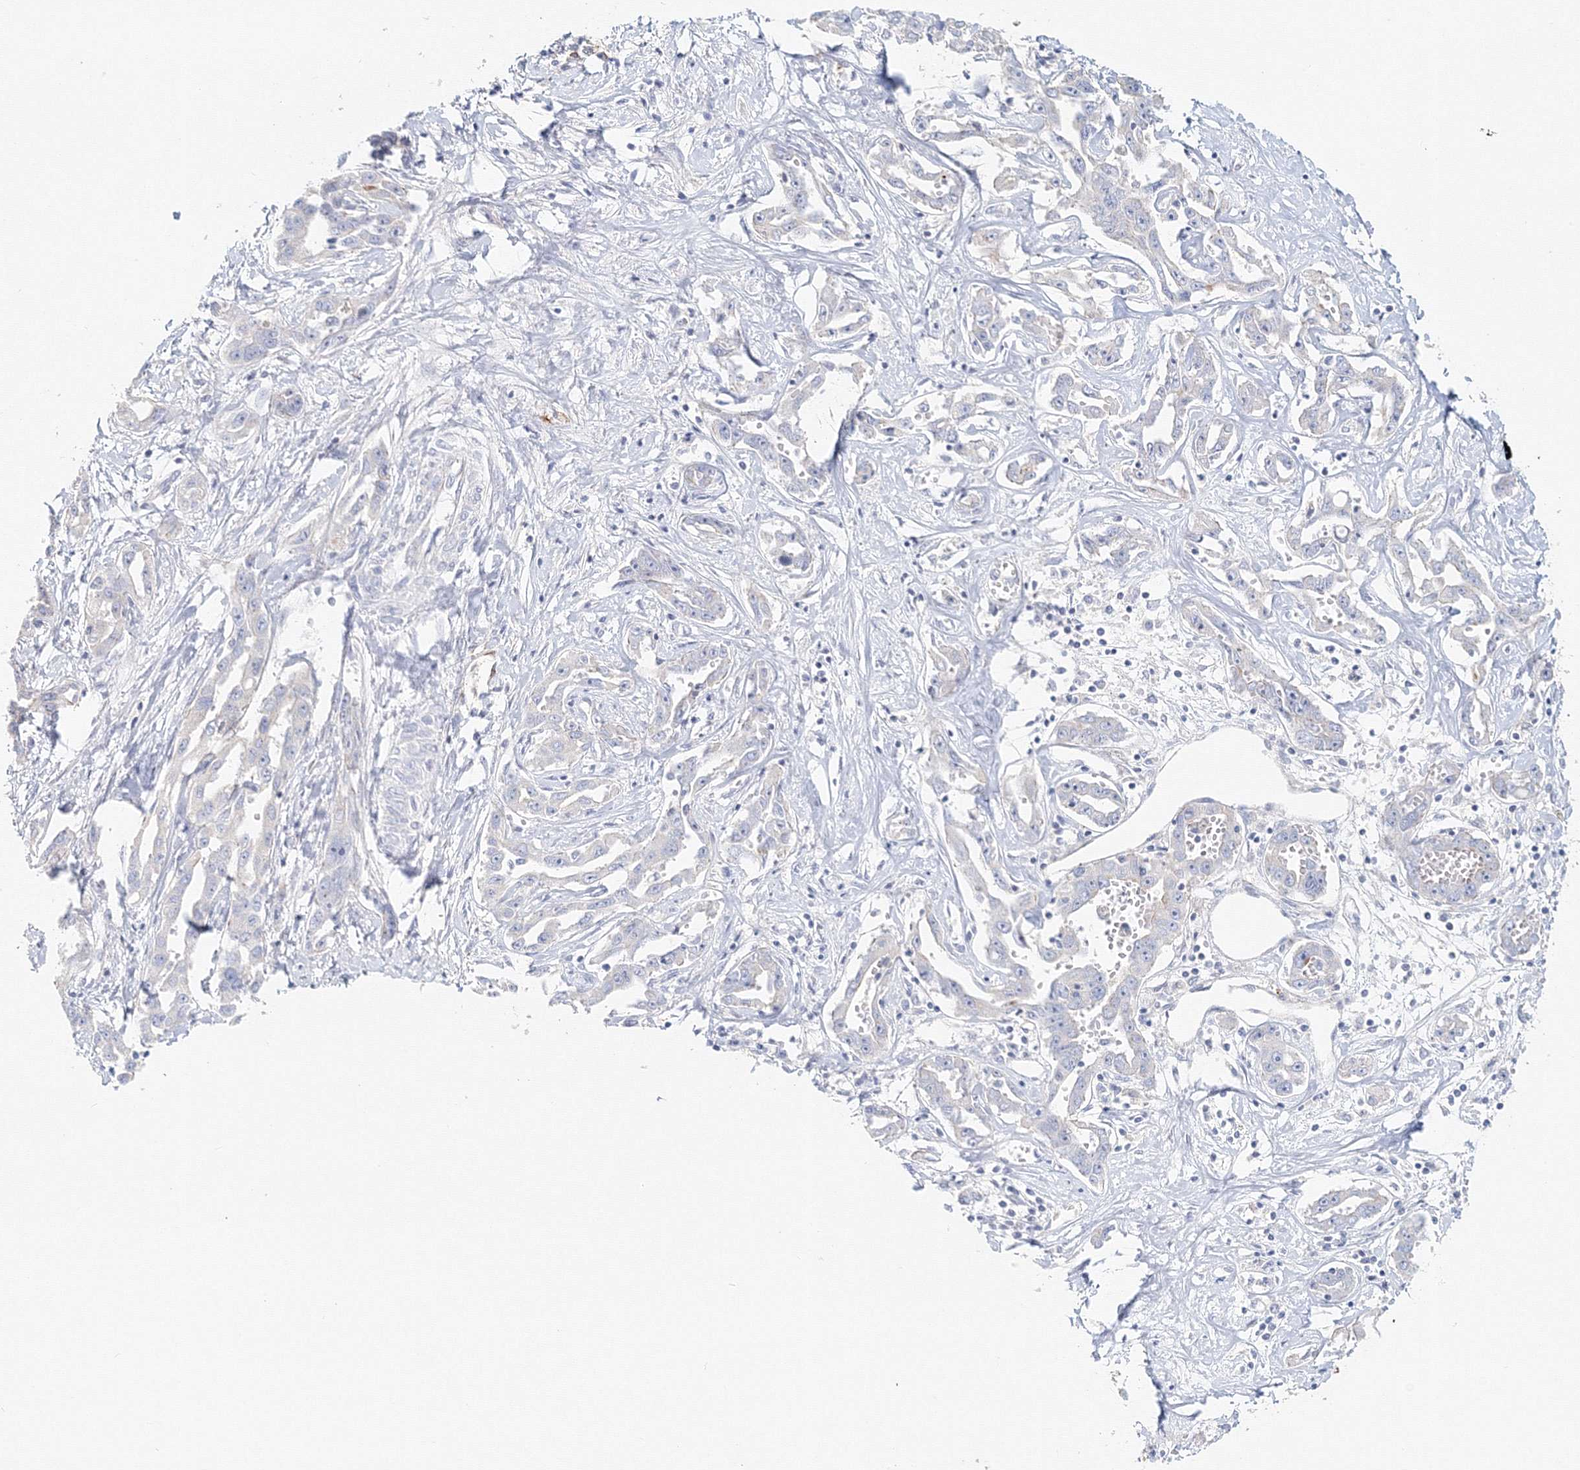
{"staining": {"intensity": "negative", "quantity": "none", "location": "none"}, "tissue": "liver cancer", "cell_type": "Tumor cells", "image_type": "cancer", "snomed": [{"axis": "morphology", "description": "Cholangiocarcinoma"}, {"axis": "topography", "description": "Liver"}], "caption": "Immunohistochemistry (IHC) micrograph of neoplastic tissue: human liver cholangiocarcinoma stained with DAB reveals no significant protein positivity in tumor cells. The staining was performed using DAB to visualize the protein expression in brown, while the nuclei were stained in blue with hematoxylin (Magnification: 20x).", "gene": "MMRN1", "patient": {"sex": "male", "age": 59}}